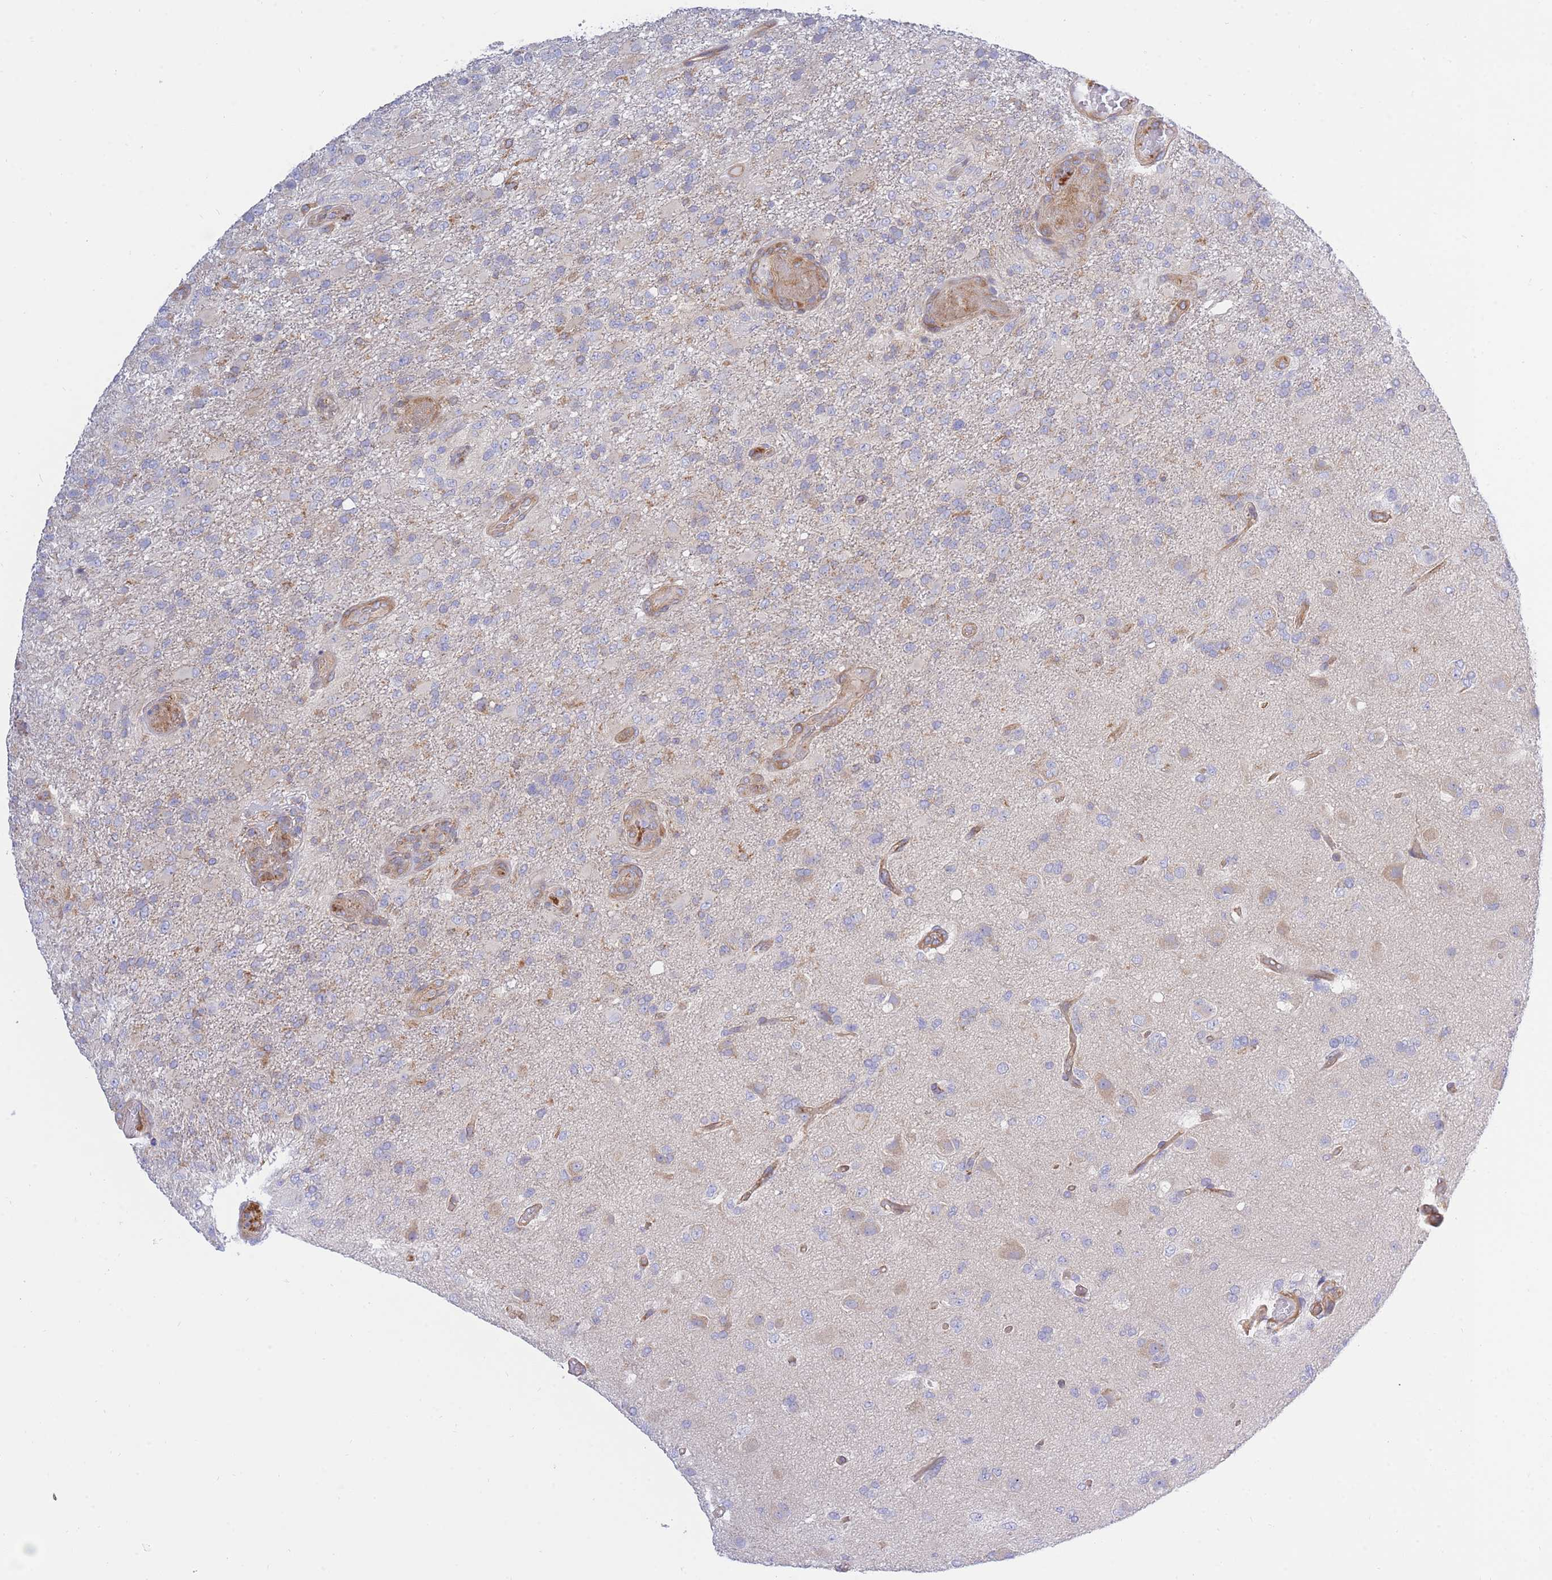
{"staining": {"intensity": "negative", "quantity": "none", "location": "none"}, "tissue": "glioma", "cell_type": "Tumor cells", "image_type": "cancer", "snomed": [{"axis": "morphology", "description": "Glioma, malignant, High grade"}, {"axis": "topography", "description": "Brain"}], "caption": "Human malignant glioma (high-grade) stained for a protein using immunohistochemistry shows no staining in tumor cells.", "gene": "REM1", "patient": {"sex": "female", "age": 74}}